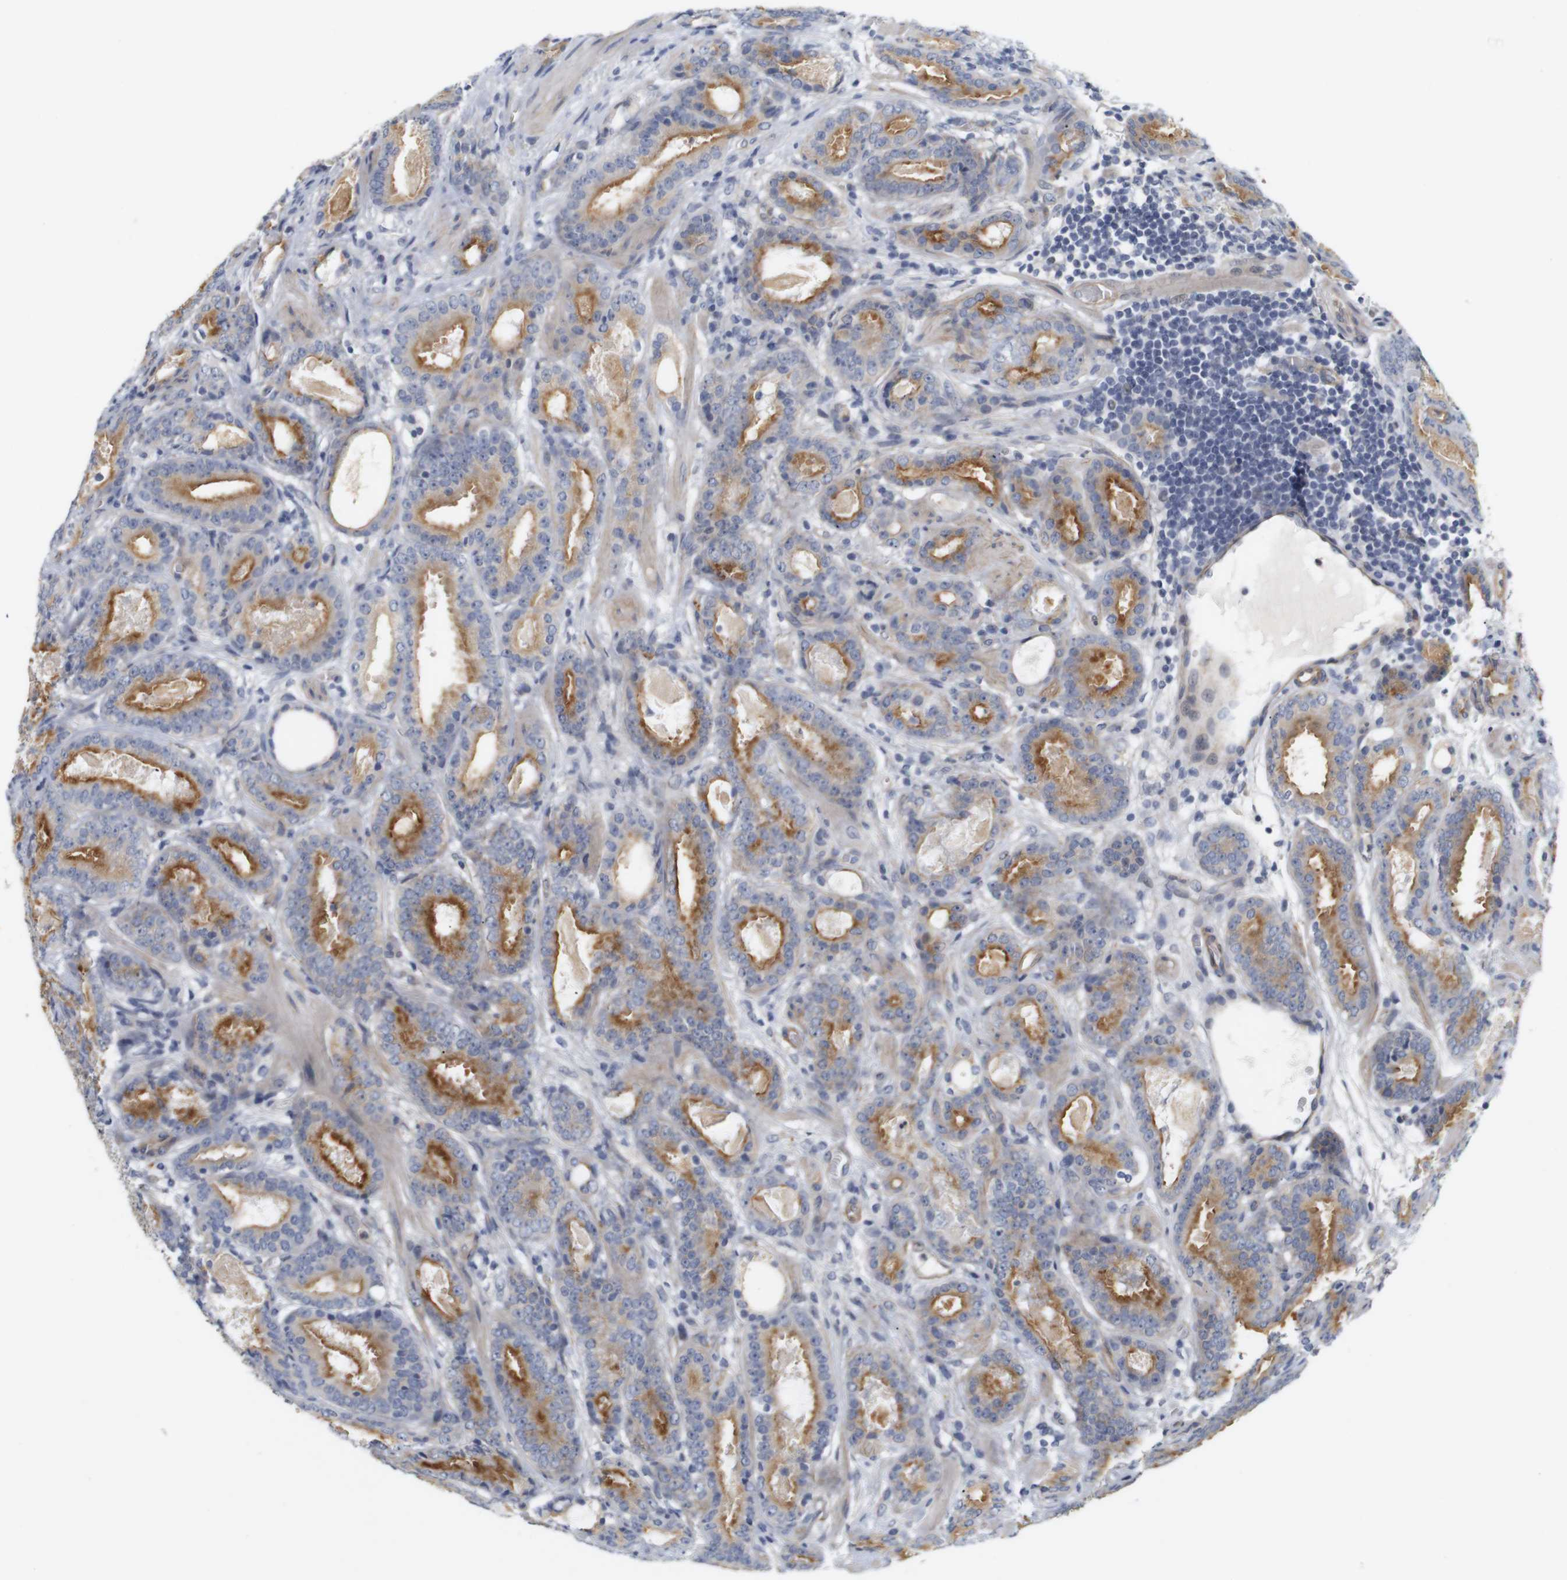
{"staining": {"intensity": "moderate", "quantity": ">75%", "location": "cytoplasmic/membranous"}, "tissue": "prostate cancer", "cell_type": "Tumor cells", "image_type": "cancer", "snomed": [{"axis": "morphology", "description": "Adenocarcinoma, Low grade"}, {"axis": "topography", "description": "Prostate"}], "caption": "Protein staining exhibits moderate cytoplasmic/membranous staining in about >75% of tumor cells in prostate cancer (low-grade adenocarcinoma). (DAB (3,3'-diaminobenzidine) IHC, brown staining for protein, blue staining for nuclei).", "gene": "CYB561", "patient": {"sex": "male", "age": 69}}